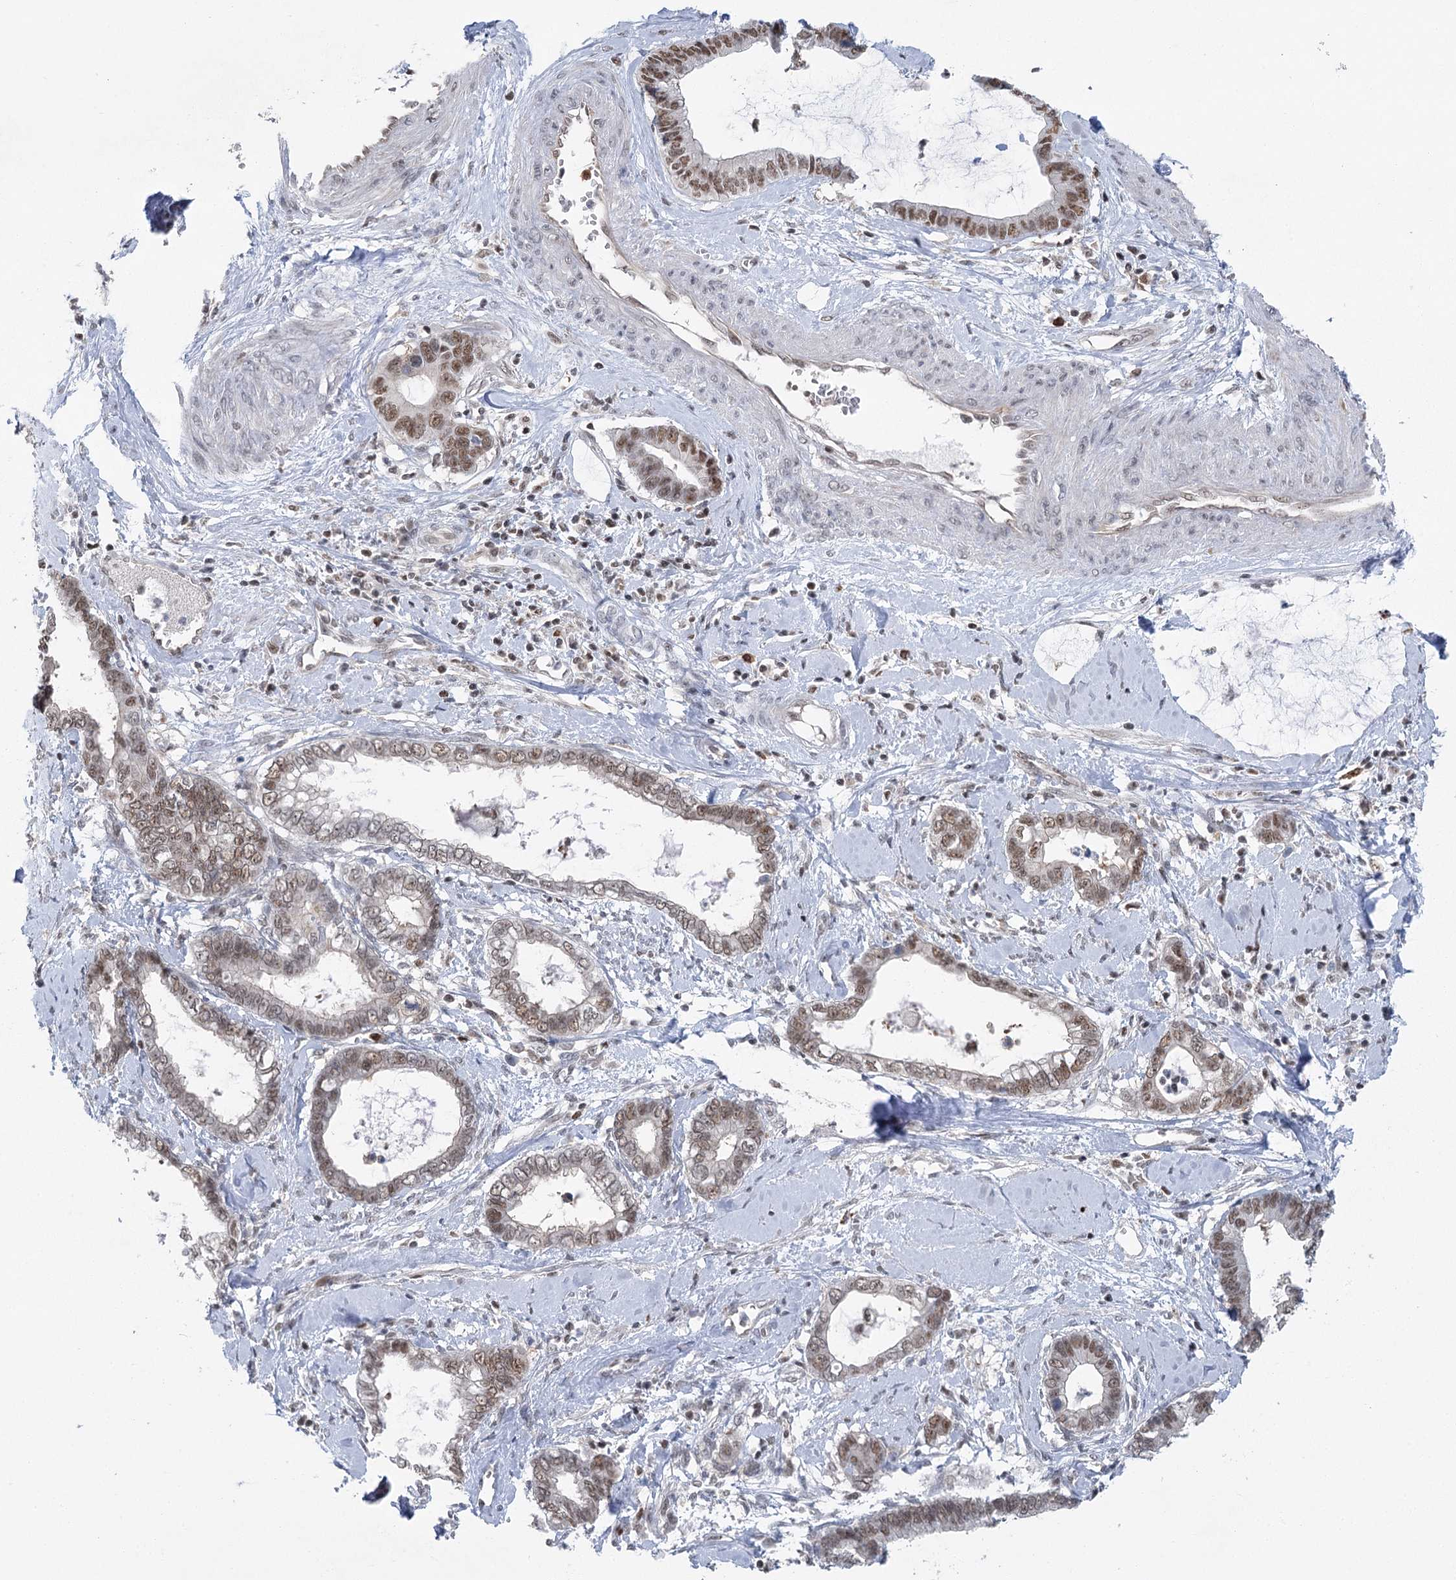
{"staining": {"intensity": "moderate", "quantity": ">75%", "location": "nuclear"}, "tissue": "cervical cancer", "cell_type": "Tumor cells", "image_type": "cancer", "snomed": [{"axis": "morphology", "description": "Adenocarcinoma, NOS"}, {"axis": "topography", "description": "Cervix"}], "caption": "There is medium levels of moderate nuclear staining in tumor cells of cervical cancer, as demonstrated by immunohistochemical staining (brown color).", "gene": "PDS5A", "patient": {"sex": "female", "age": 44}}